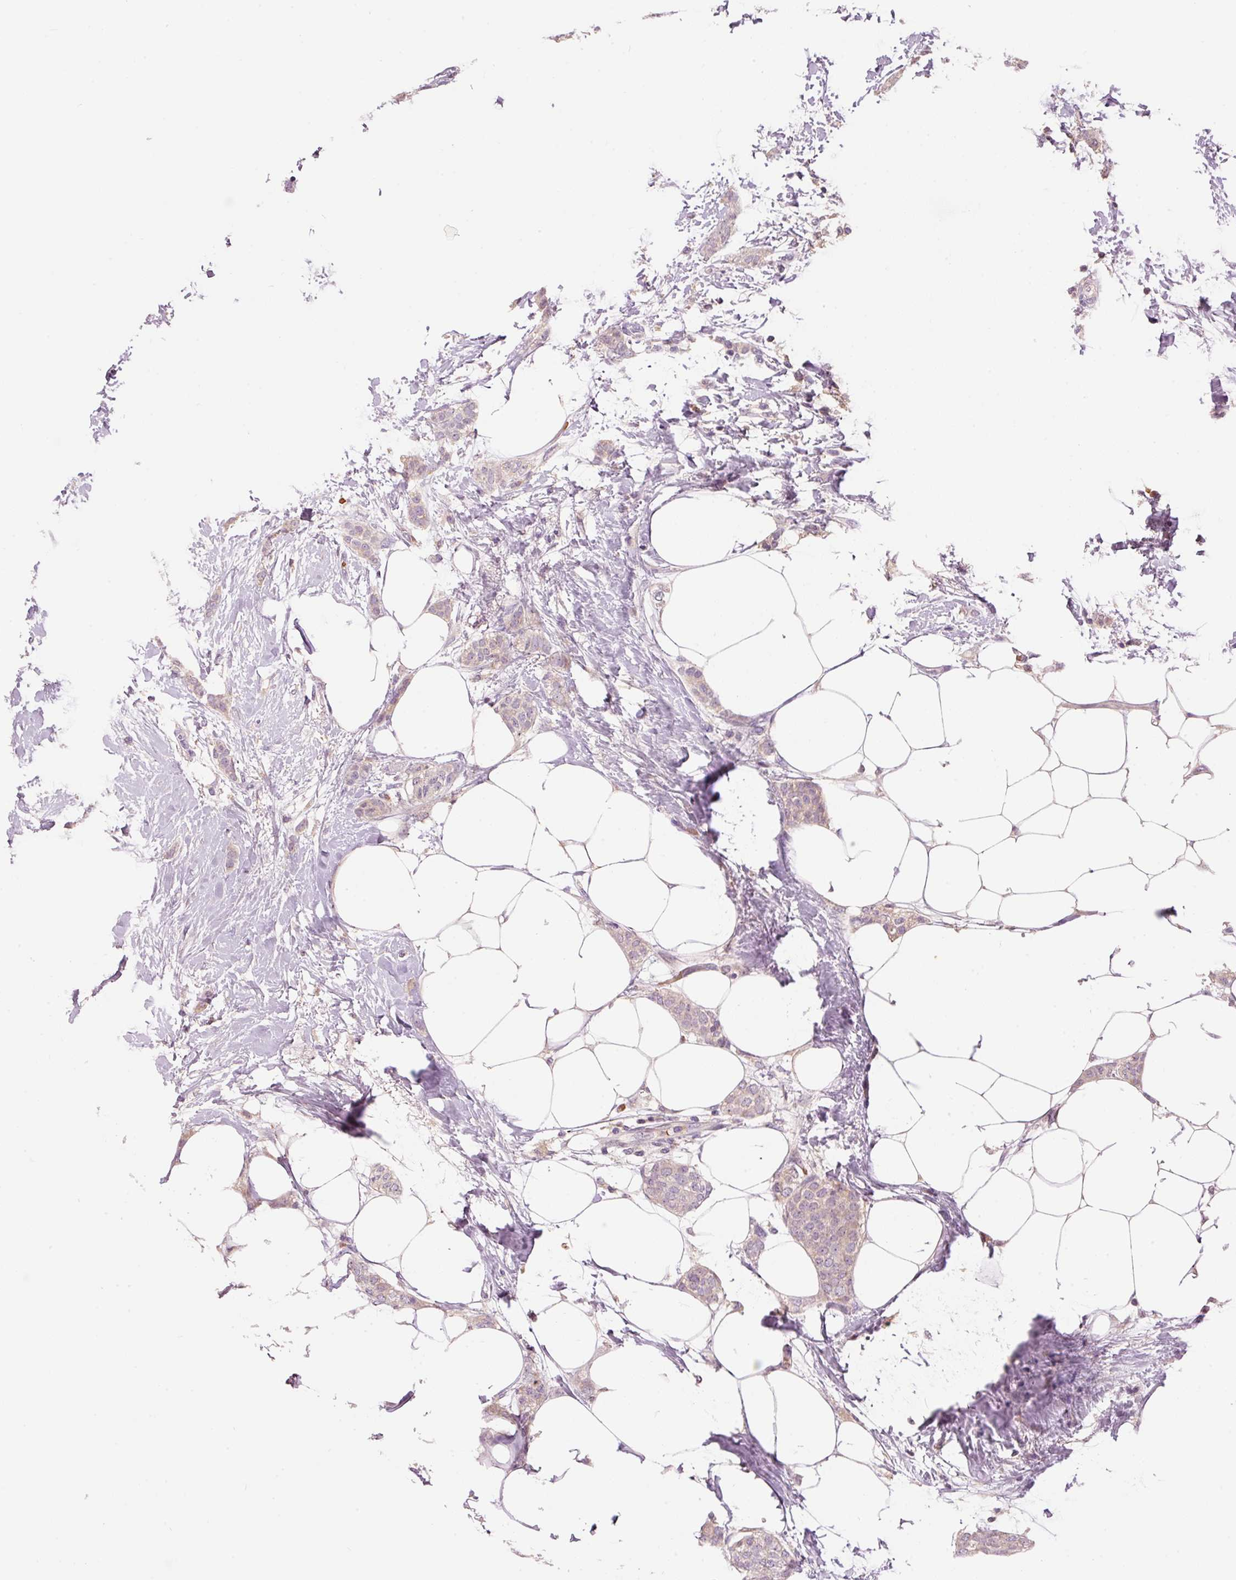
{"staining": {"intensity": "negative", "quantity": "none", "location": "none"}, "tissue": "breast cancer", "cell_type": "Tumor cells", "image_type": "cancer", "snomed": [{"axis": "morphology", "description": "Duct carcinoma"}, {"axis": "topography", "description": "Breast"}], "caption": "The micrograph displays no staining of tumor cells in breast cancer (infiltrating ductal carcinoma).", "gene": "CMTM8", "patient": {"sex": "female", "age": 72}}